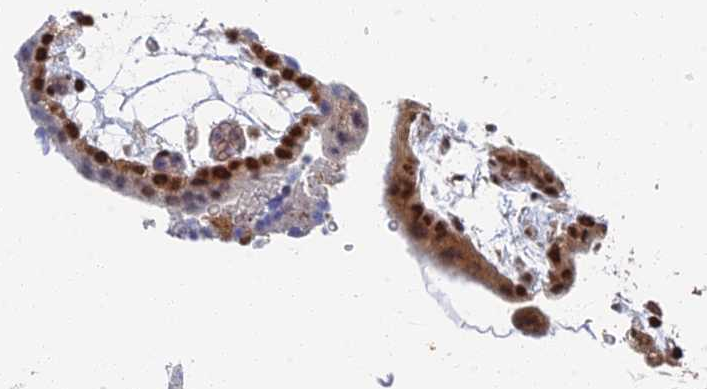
{"staining": {"intensity": "moderate", "quantity": ">75%", "location": "nuclear"}, "tissue": "placenta", "cell_type": "Decidual cells", "image_type": "normal", "snomed": [{"axis": "morphology", "description": "Normal tissue, NOS"}, {"axis": "topography", "description": "Placenta"}], "caption": "The image demonstrates a brown stain indicating the presence of a protein in the nuclear of decidual cells in placenta.", "gene": "GPATCH1", "patient": {"sex": "female", "age": 18}}